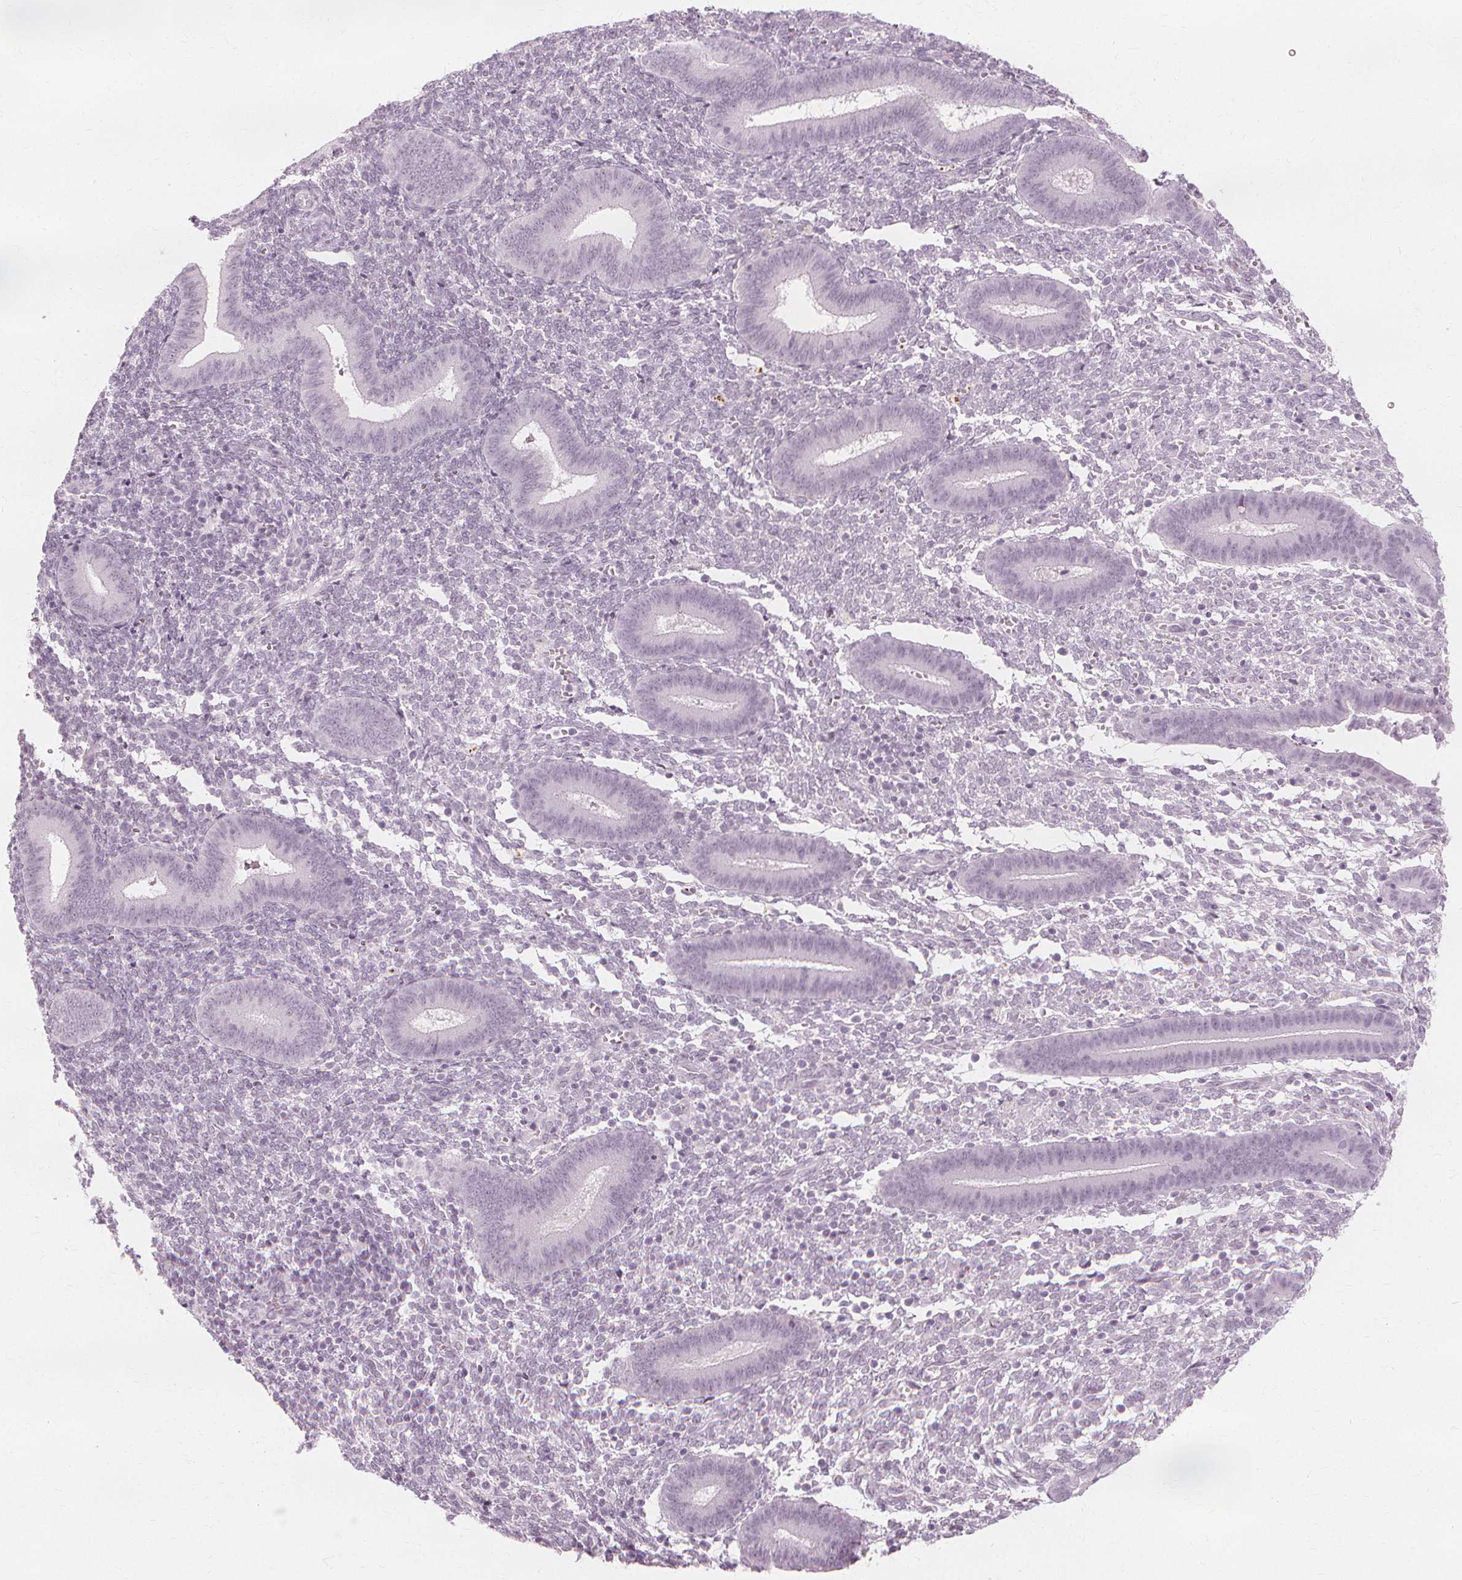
{"staining": {"intensity": "negative", "quantity": "none", "location": "none"}, "tissue": "endometrium", "cell_type": "Cells in endometrial stroma", "image_type": "normal", "snomed": [{"axis": "morphology", "description": "Normal tissue, NOS"}, {"axis": "topography", "description": "Endometrium"}], "caption": "Immunohistochemistry of benign endometrium exhibits no positivity in cells in endometrial stroma.", "gene": "NXPE1", "patient": {"sex": "female", "age": 25}}